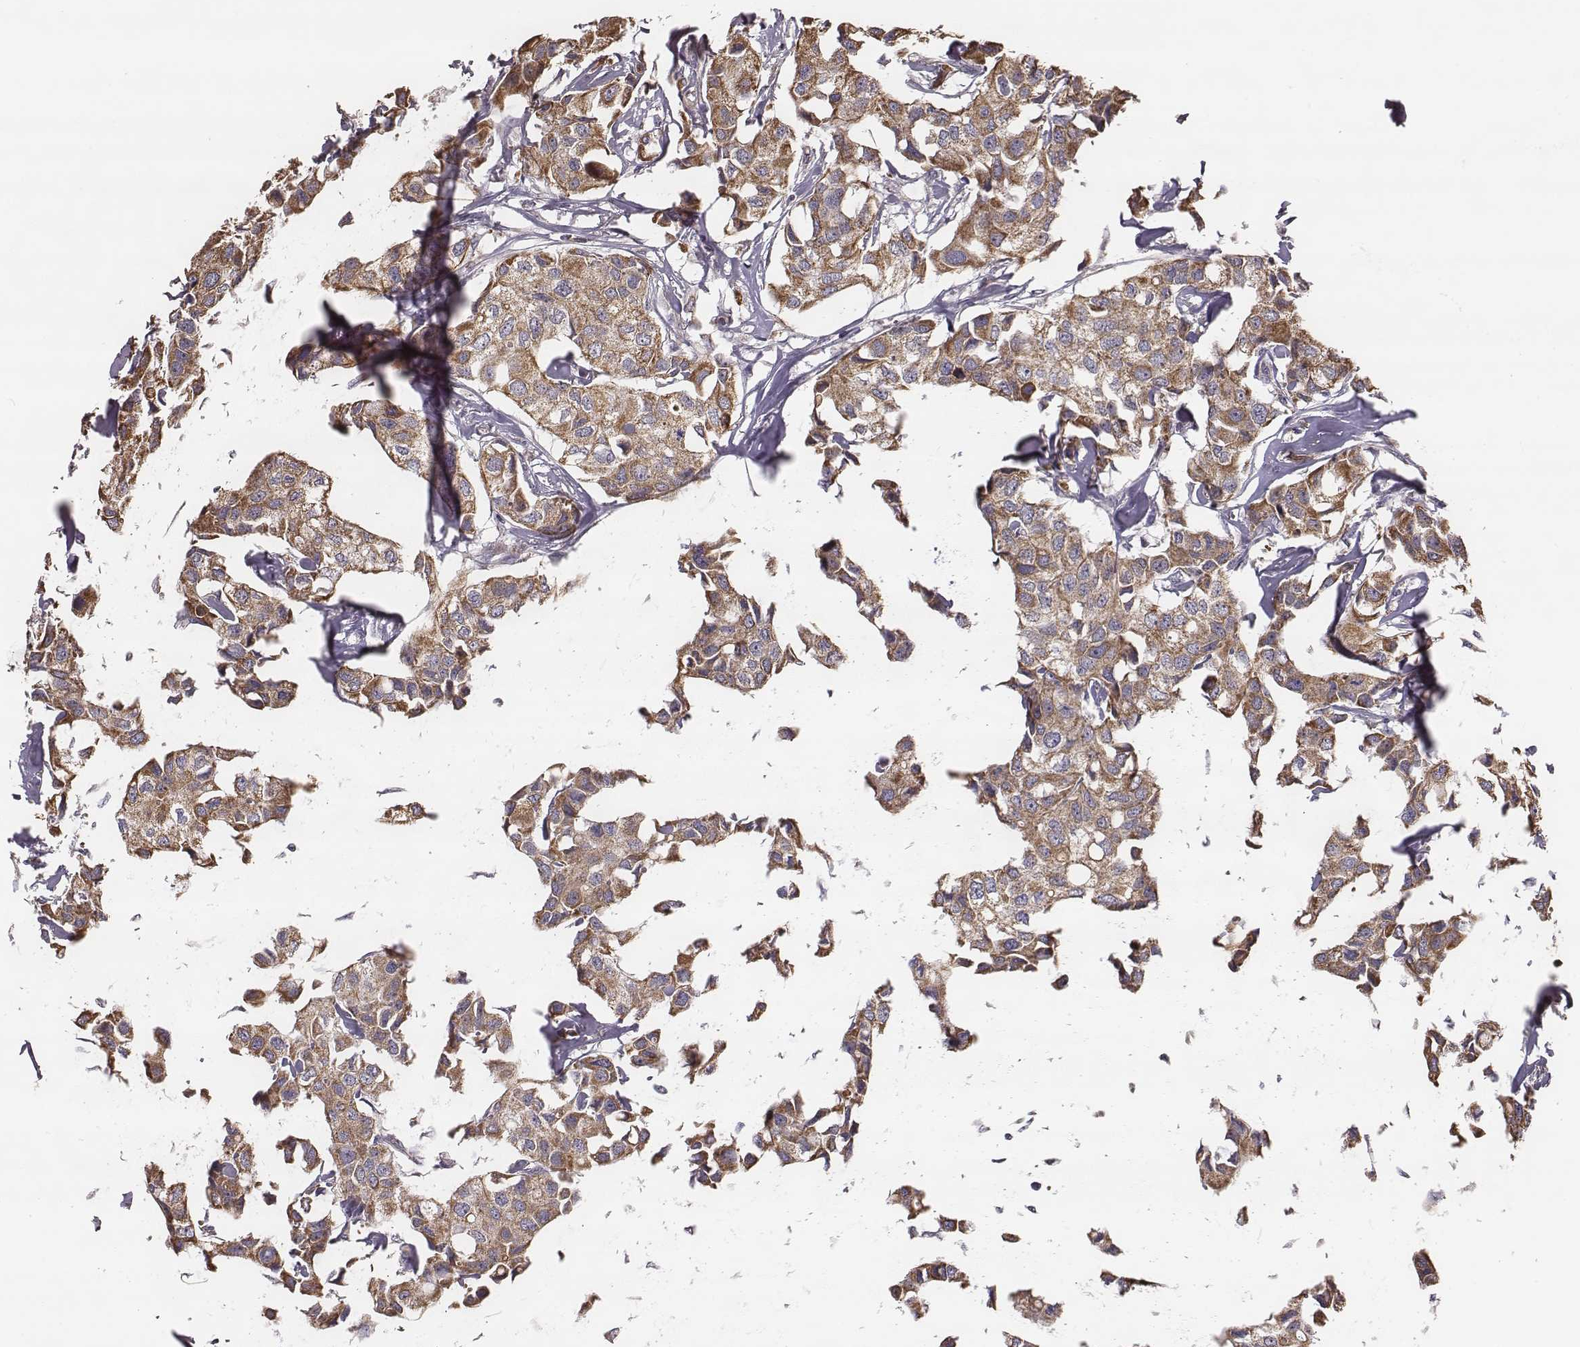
{"staining": {"intensity": "moderate", "quantity": ">75%", "location": "cytoplasmic/membranous"}, "tissue": "breast cancer", "cell_type": "Tumor cells", "image_type": "cancer", "snomed": [{"axis": "morphology", "description": "Duct carcinoma"}, {"axis": "topography", "description": "Breast"}], "caption": "A brown stain labels moderate cytoplasmic/membranous staining of a protein in intraductal carcinoma (breast) tumor cells. Using DAB (brown) and hematoxylin (blue) stains, captured at high magnification using brightfield microscopy.", "gene": "HAVCR1", "patient": {"sex": "female", "age": 80}}